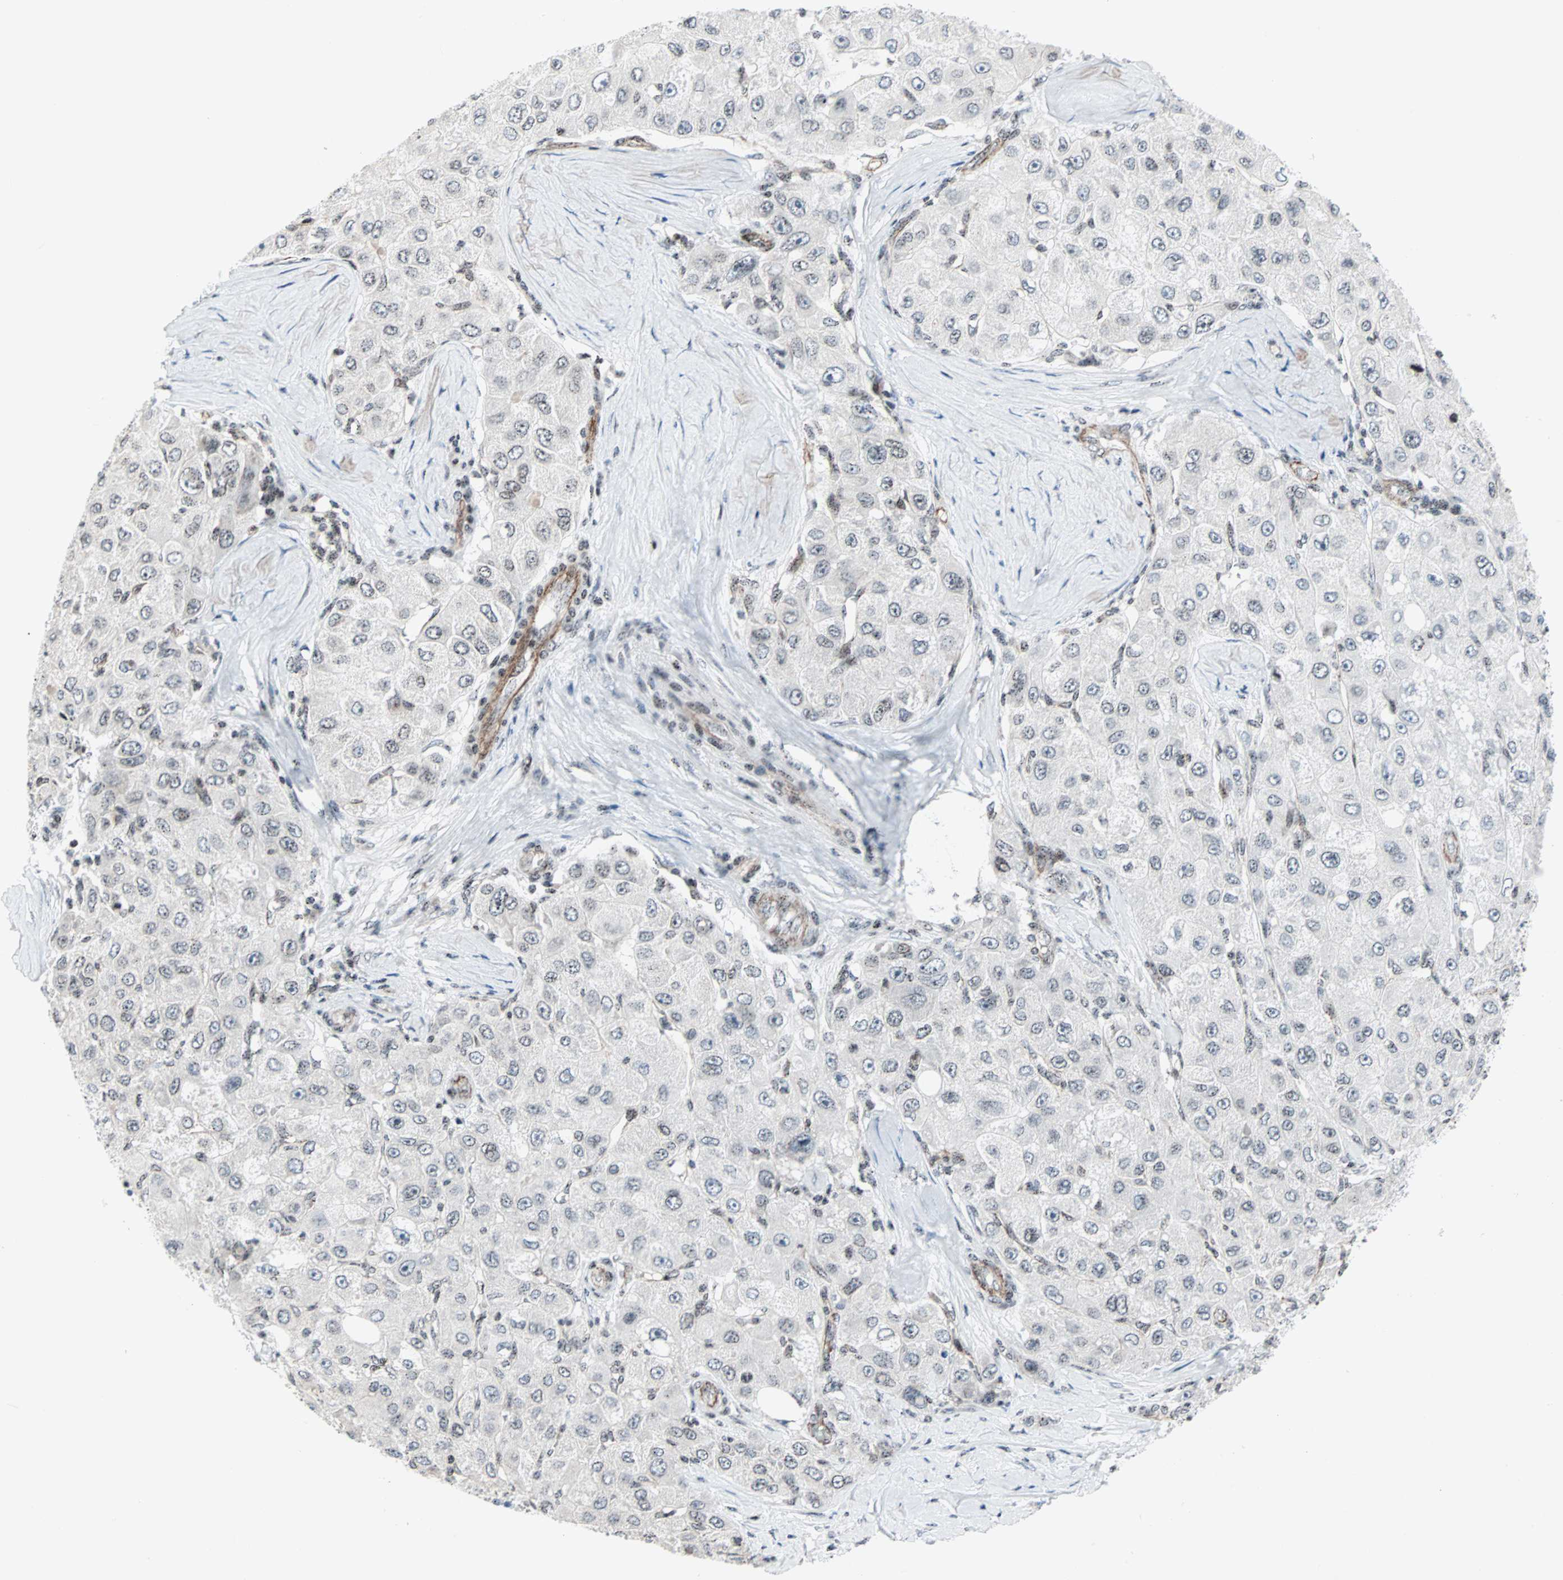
{"staining": {"intensity": "weak", "quantity": "25%-75%", "location": "nuclear"}, "tissue": "liver cancer", "cell_type": "Tumor cells", "image_type": "cancer", "snomed": [{"axis": "morphology", "description": "Carcinoma, Hepatocellular, NOS"}, {"axis": "topography", "description": "Liver"}], "caption": "Weak nuclear protein expression is seen in about 25%-75% of tumor cells in hepatocellular carcinoma (liver).", "gene": "CENPA", "patient": {"sex": "male", "age": 80}}